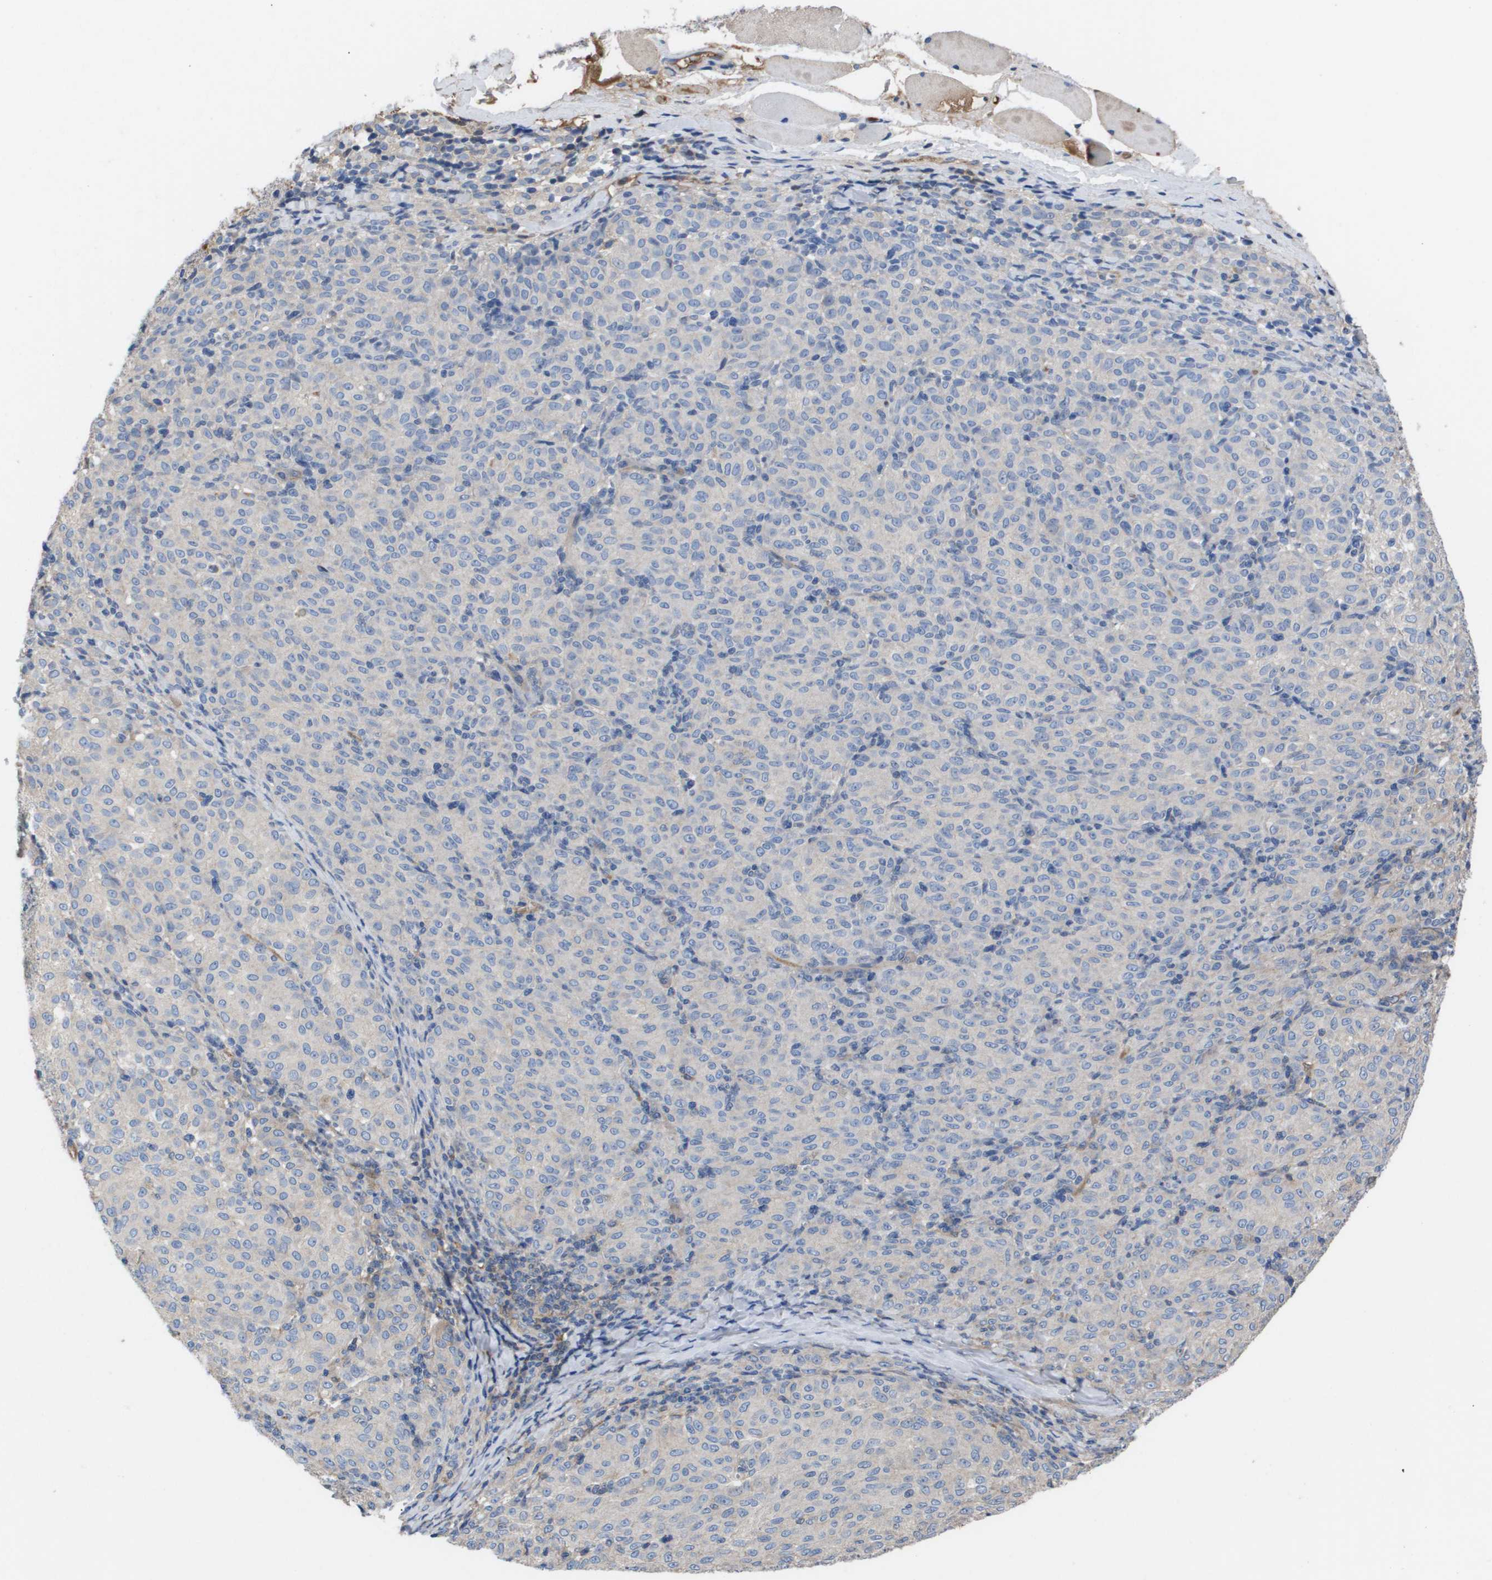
{"staining": {"intensity": "negative", "quantity": "none", "location": "none"}, "tissue": "melanoma", "cell_type": "Tumor cells", "image_type": "cancer", "snomed": [{"axis": "morphology", "description": "Malignant melanoma, NOS"}, {"axis": "topography", "description": "Skin"}], "caption": "High magnification brightfield microscopy of melanoma stained with DAB (brown) and counterstained with hematoxylin (blue): tumor cells show no significant expression.", "gene": "SERPINA6", "patient": {"sex": "female", "age": 72}}